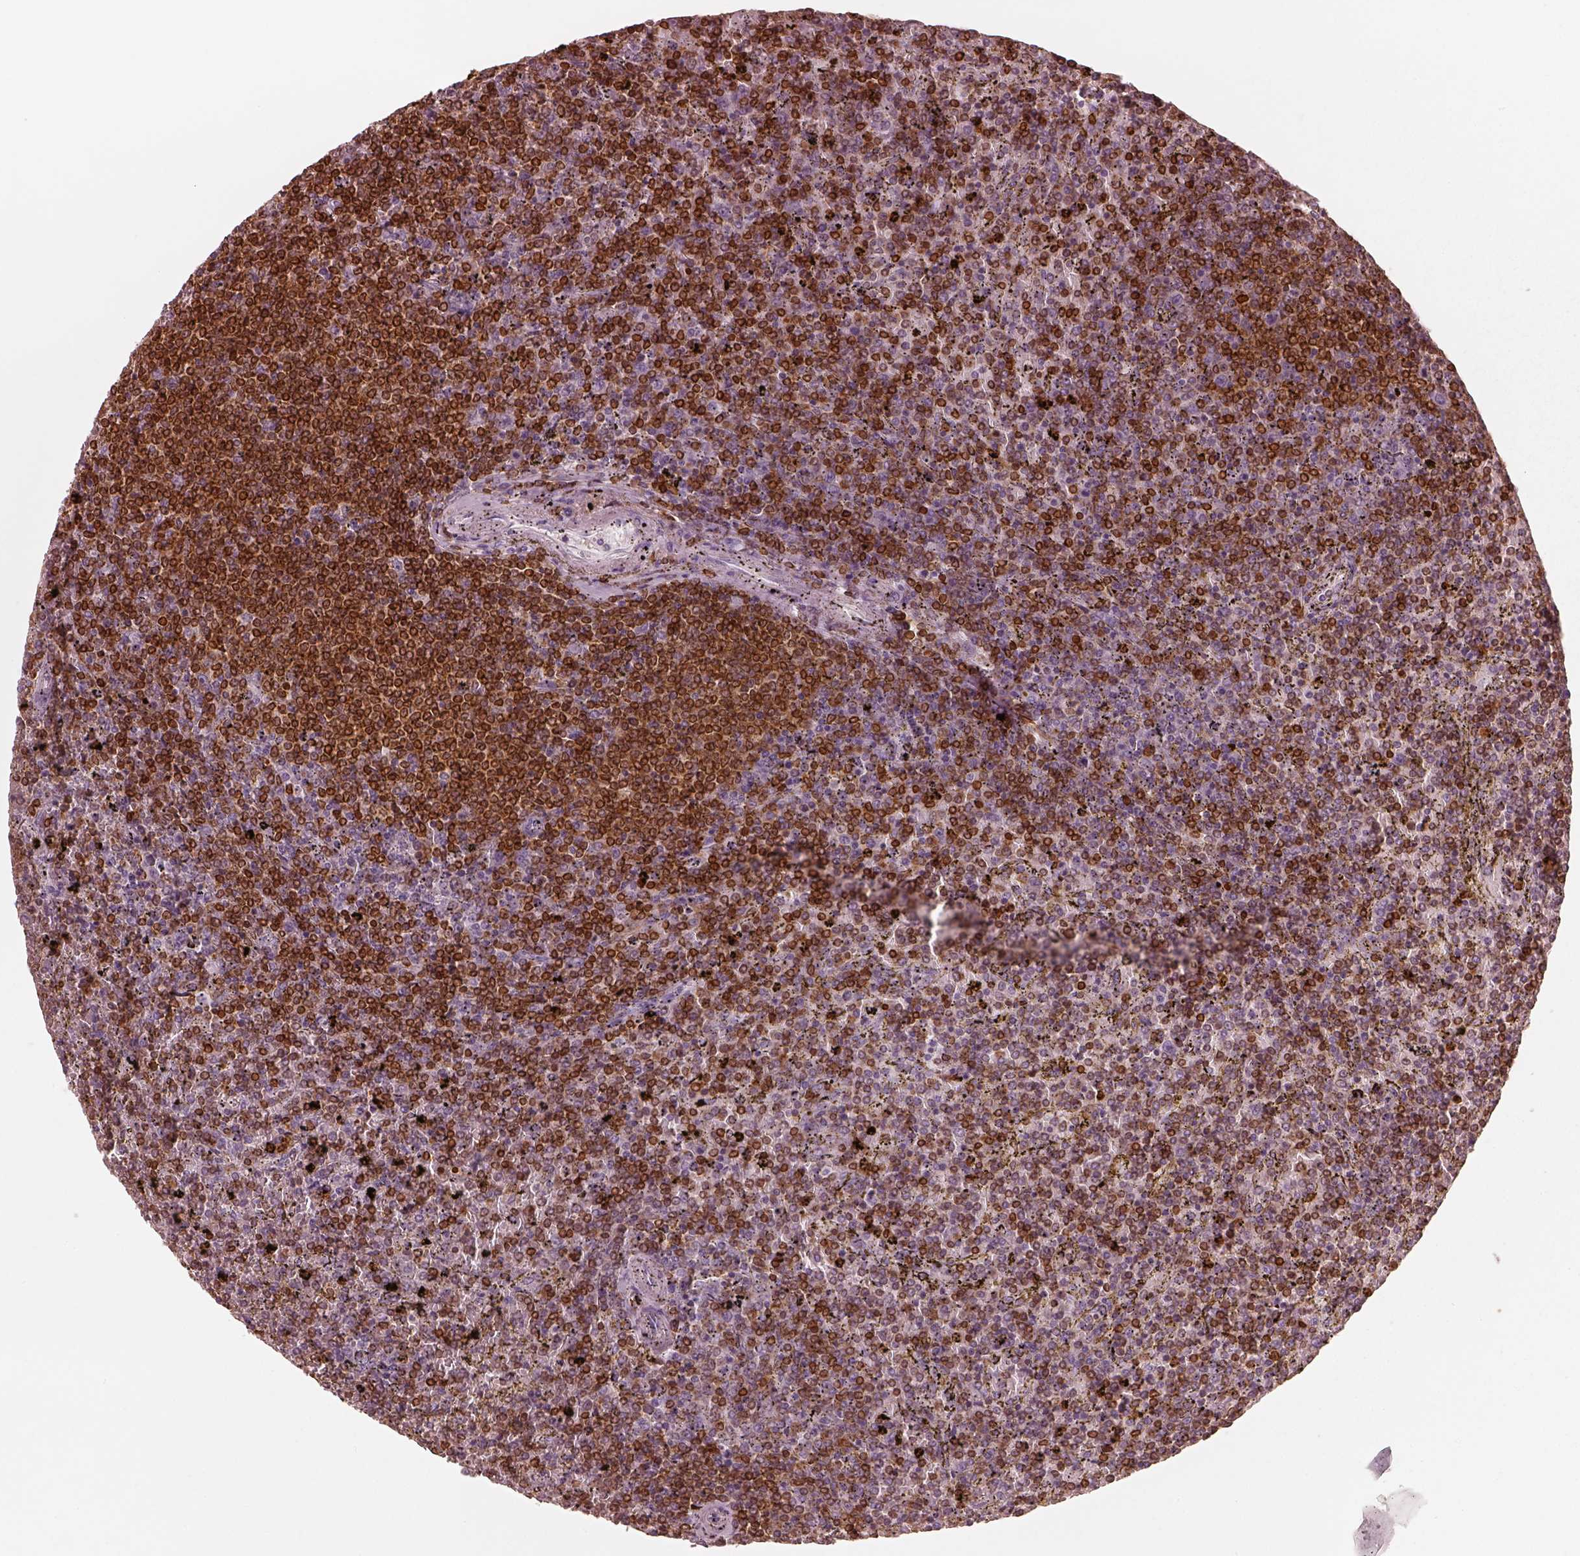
{"staining": {"intensity": "moderate", "quantity": "25%-75%", "location": "cytoplasmic/membranous,nuclear"}, "tissue": "lymphoma", "cell_type": "Tumor cells", "image_type": "cancer", "snomed": [{"axis": "morphology", "description": "Malignant lymphoma, non-Hodgkin's type, Low grade"}, {"axis": "topography", "description": "Spleen"}], "caption": "IHC micrograph of lymphoma stained for a protein (brown), which reveals medium levels of moderate cytoplasmic/membranous and nuclear positivity in approximately 25%-75% of tumor cells.", "gene": "ALOX5", "patient": {"sex": "female", "age": 77}}